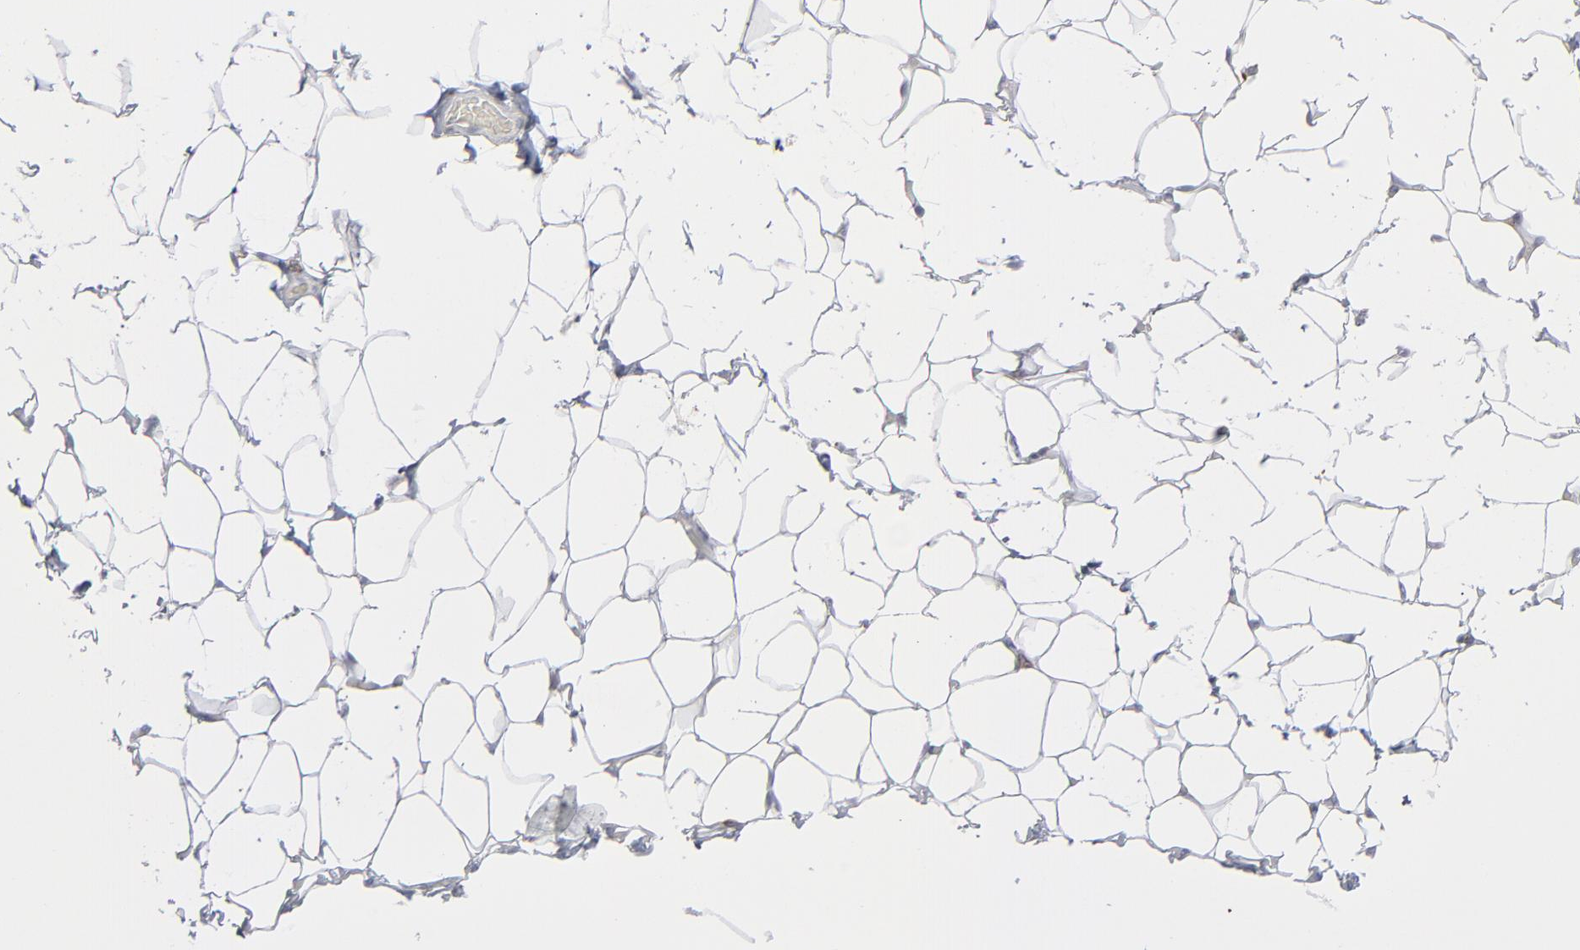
{"staining": {"intensity": "moderate", "quantity": "25%-75%", "location": "cytoplasmic/membranous"}, "tissue": "adipose tissue", "cell_type": "Adipocytes", "image_type": "normal", "snomed": [{"axis": "morphology", "description": "Normal tissue, NOS"}, {"axis": "topography", "description": "Soft tissue"}], "caption": "High-power microscopy captured an immunohistochemistry (IHC) micrograph of benign adipose tissue, revealing moderate cytoplasmic/membranous staining in about 25%-75% of adipocytes.", "gene": "ANXA5", "patient": {"sex": "male", "age": 26}}